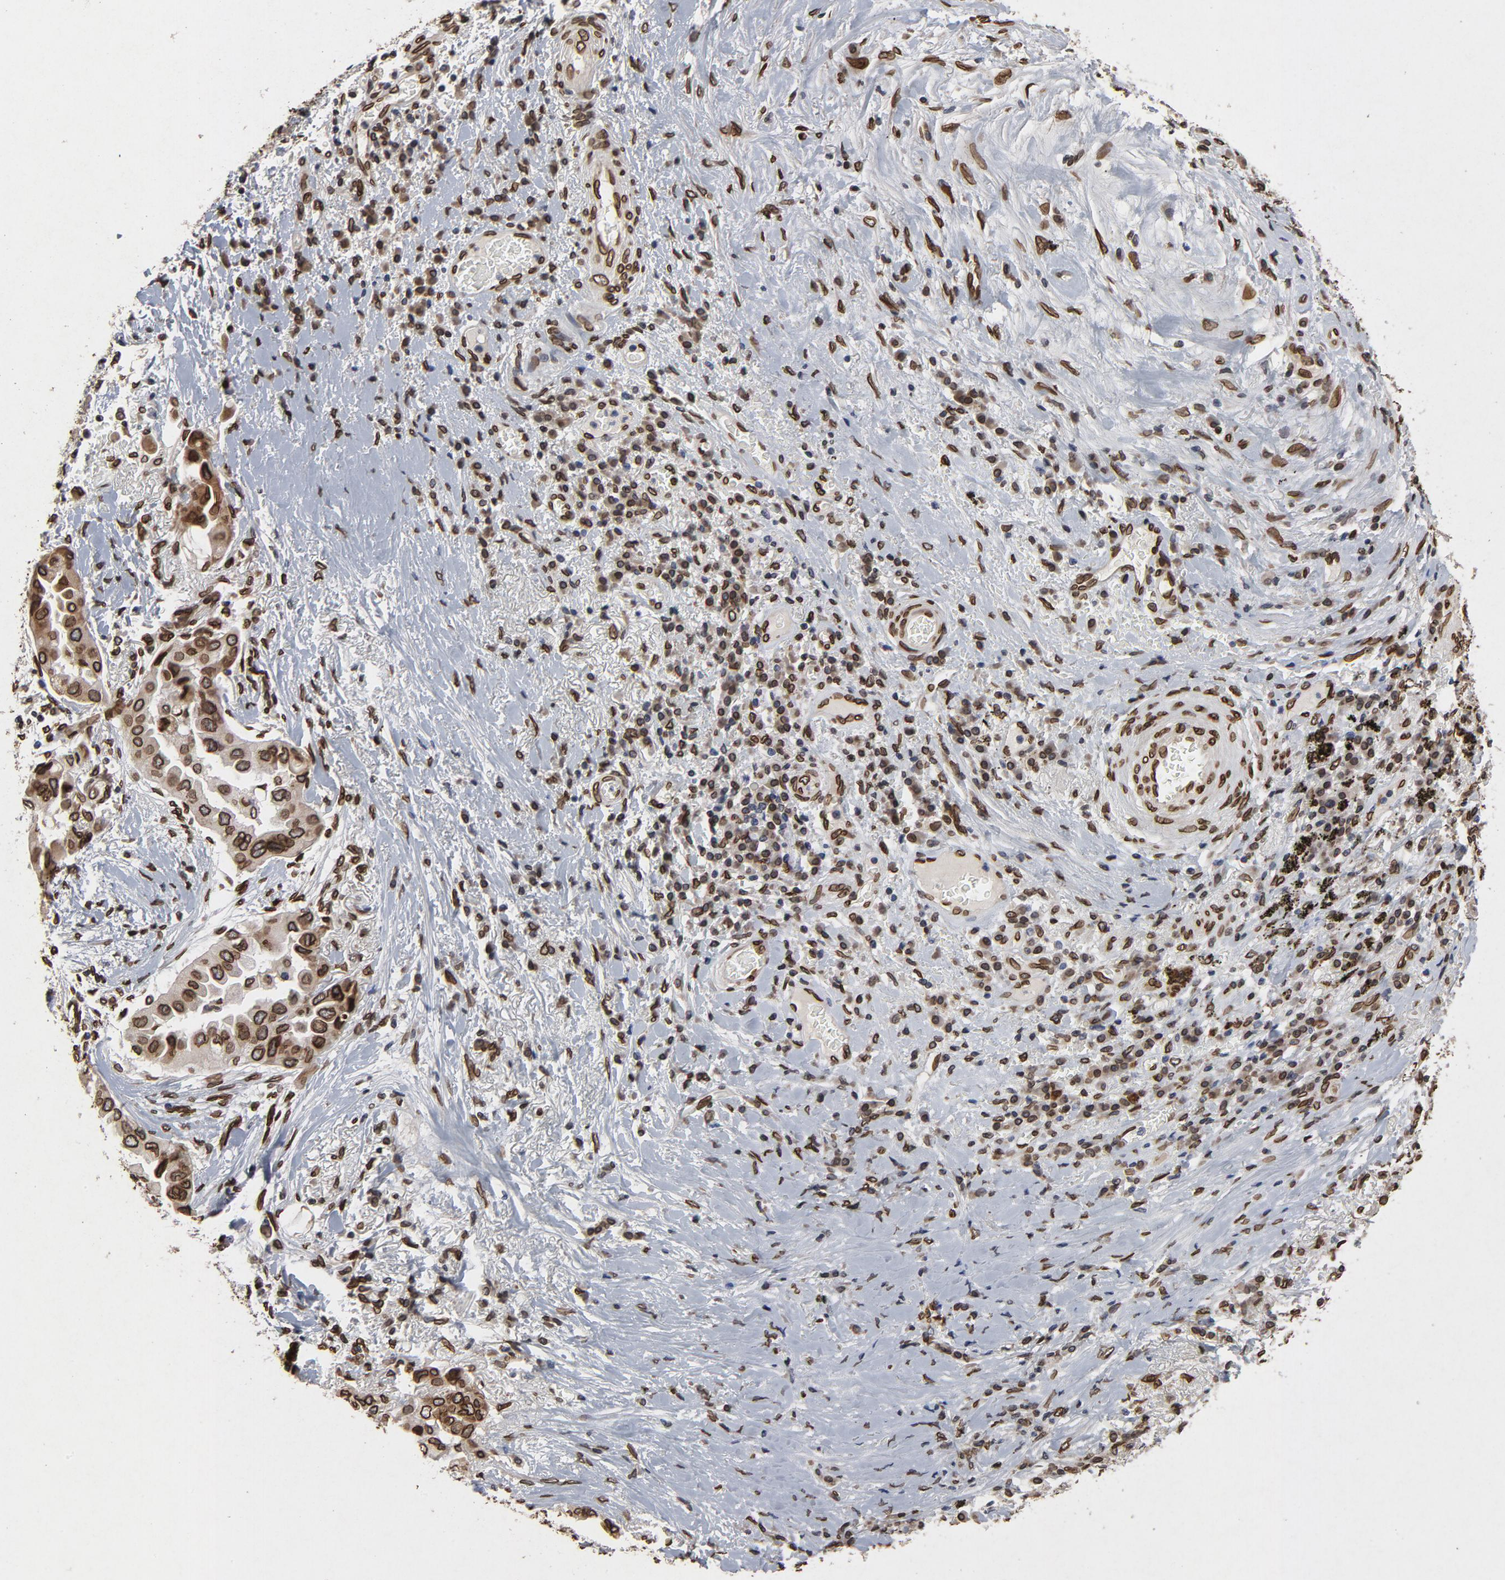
{"staining": {"intensity": "strong", "quantity": ">75%", "location": "cytoplasmic/membranous,nuclear"}, "tissue": "lung cancer", "cell_type": "Tumor cells", "image_type": "cancer", "snomed": [{"axis": "morphology", "description": "Adenocarcinoma, NOS"}, {"axis": "topography", "description": "Lung"}], "caption": "Immunohistochemistry (IHC) micrograph of neoplastic tissue: human lung adenocarcinoma stained using immunohistochemistry (IHC) reveals high levels of strong protein expression localized specifically in the cytoplasmic/membranous and nuclear of tumor cells, appearing as a cytoplasmic/membranous and nuclear brown color.", "gene": "LMNA", "patient": {"sex": "female", "age": 76}}